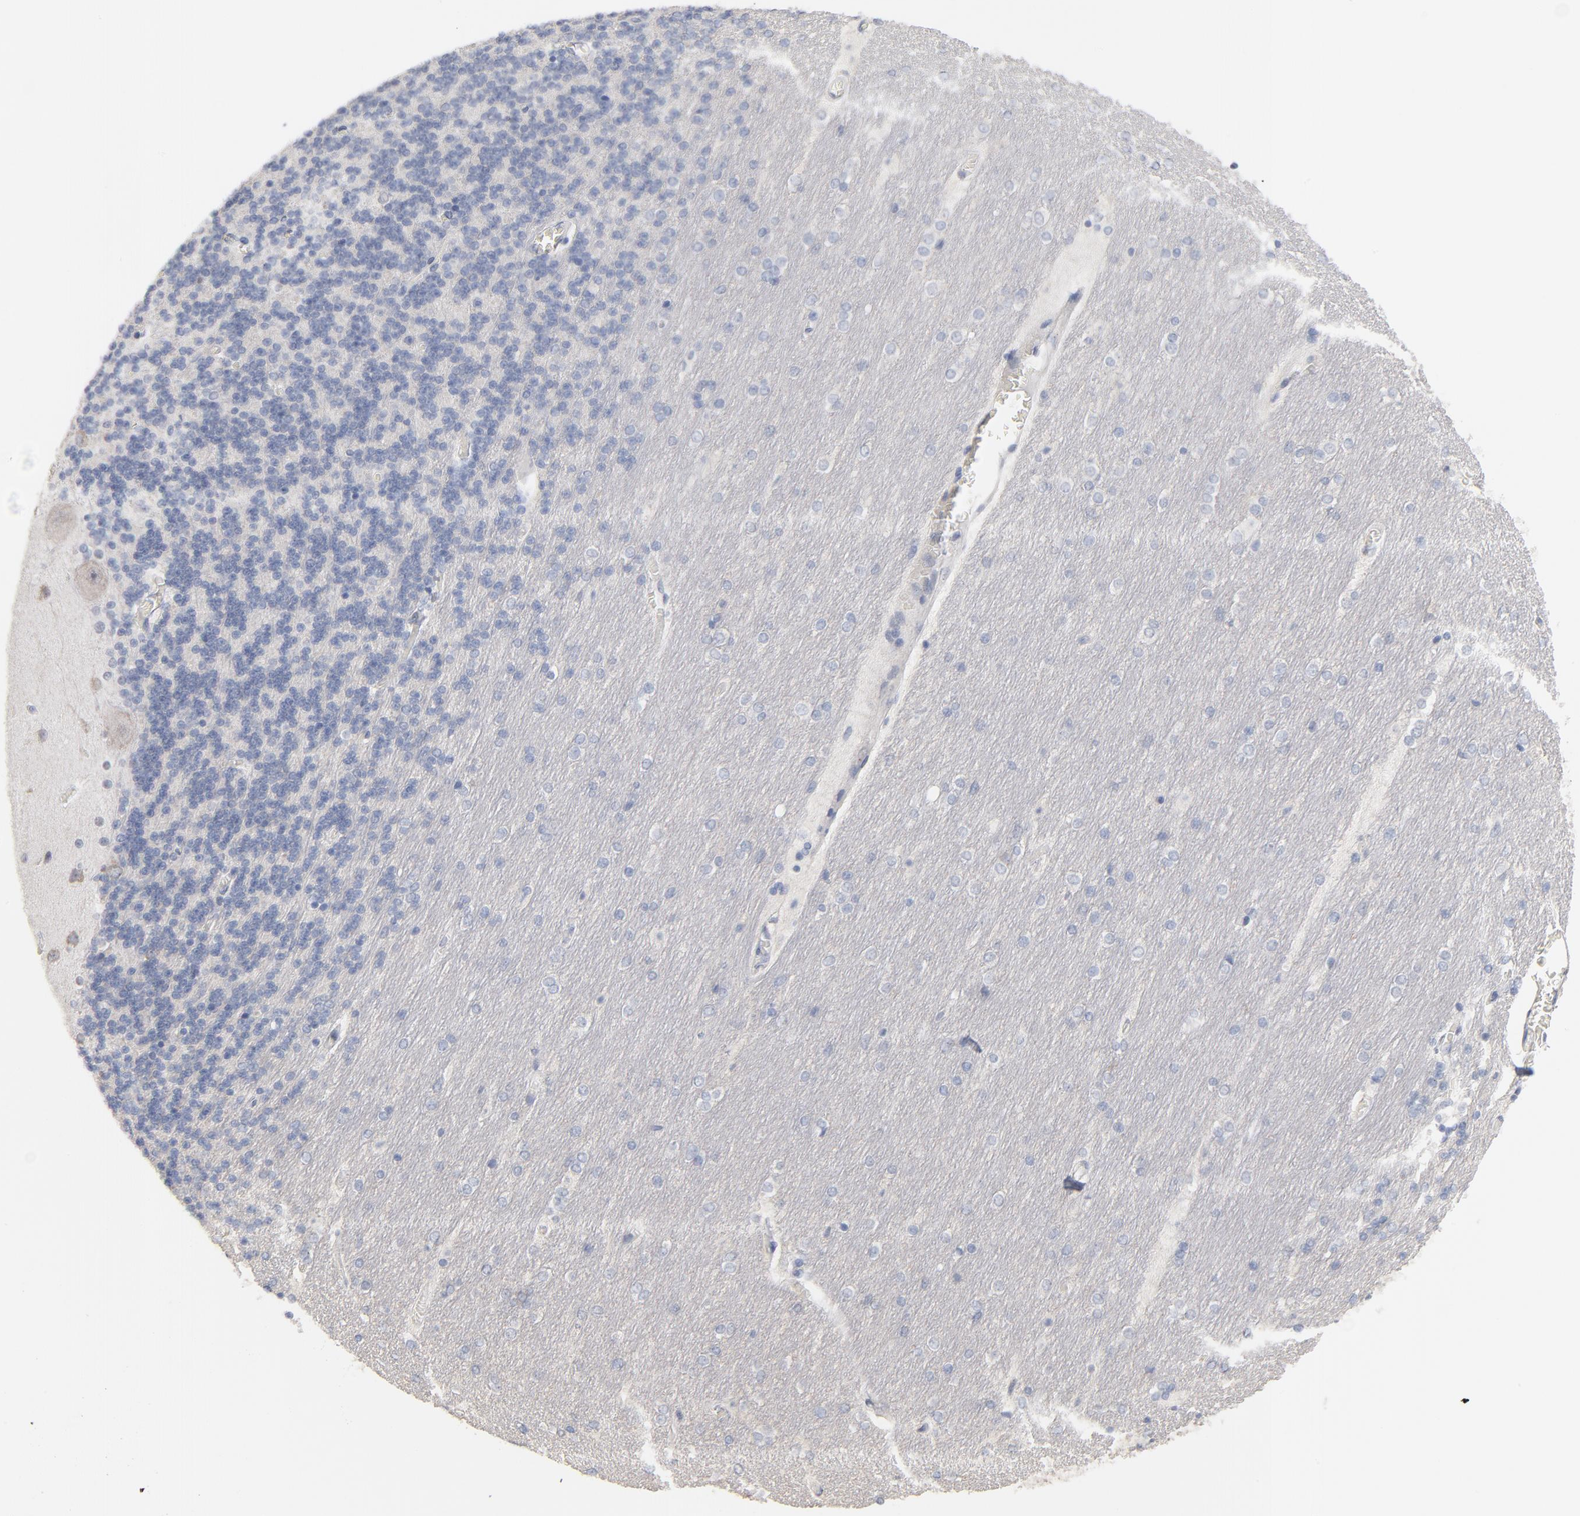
{"staining": {"intensity": "negative", "quantity": "none", "location": "none"}, "tissue": "cerebellum", "cell_type": "Cells in granular layer", "image_type": "normal", "snomed": [{"axis": "morphology", "description": "Normal tissue, NOS"}, {"axis": "topography", "description": "Cerebellum"}], "caption": "An immunohistochemistry (IHC) histopathology image of benign cerebellum is shown. There is no staining in cells in granular layer of cerebellum.", "gene": "DNAL4", "patient": {"sex": "female", "age": 54}}